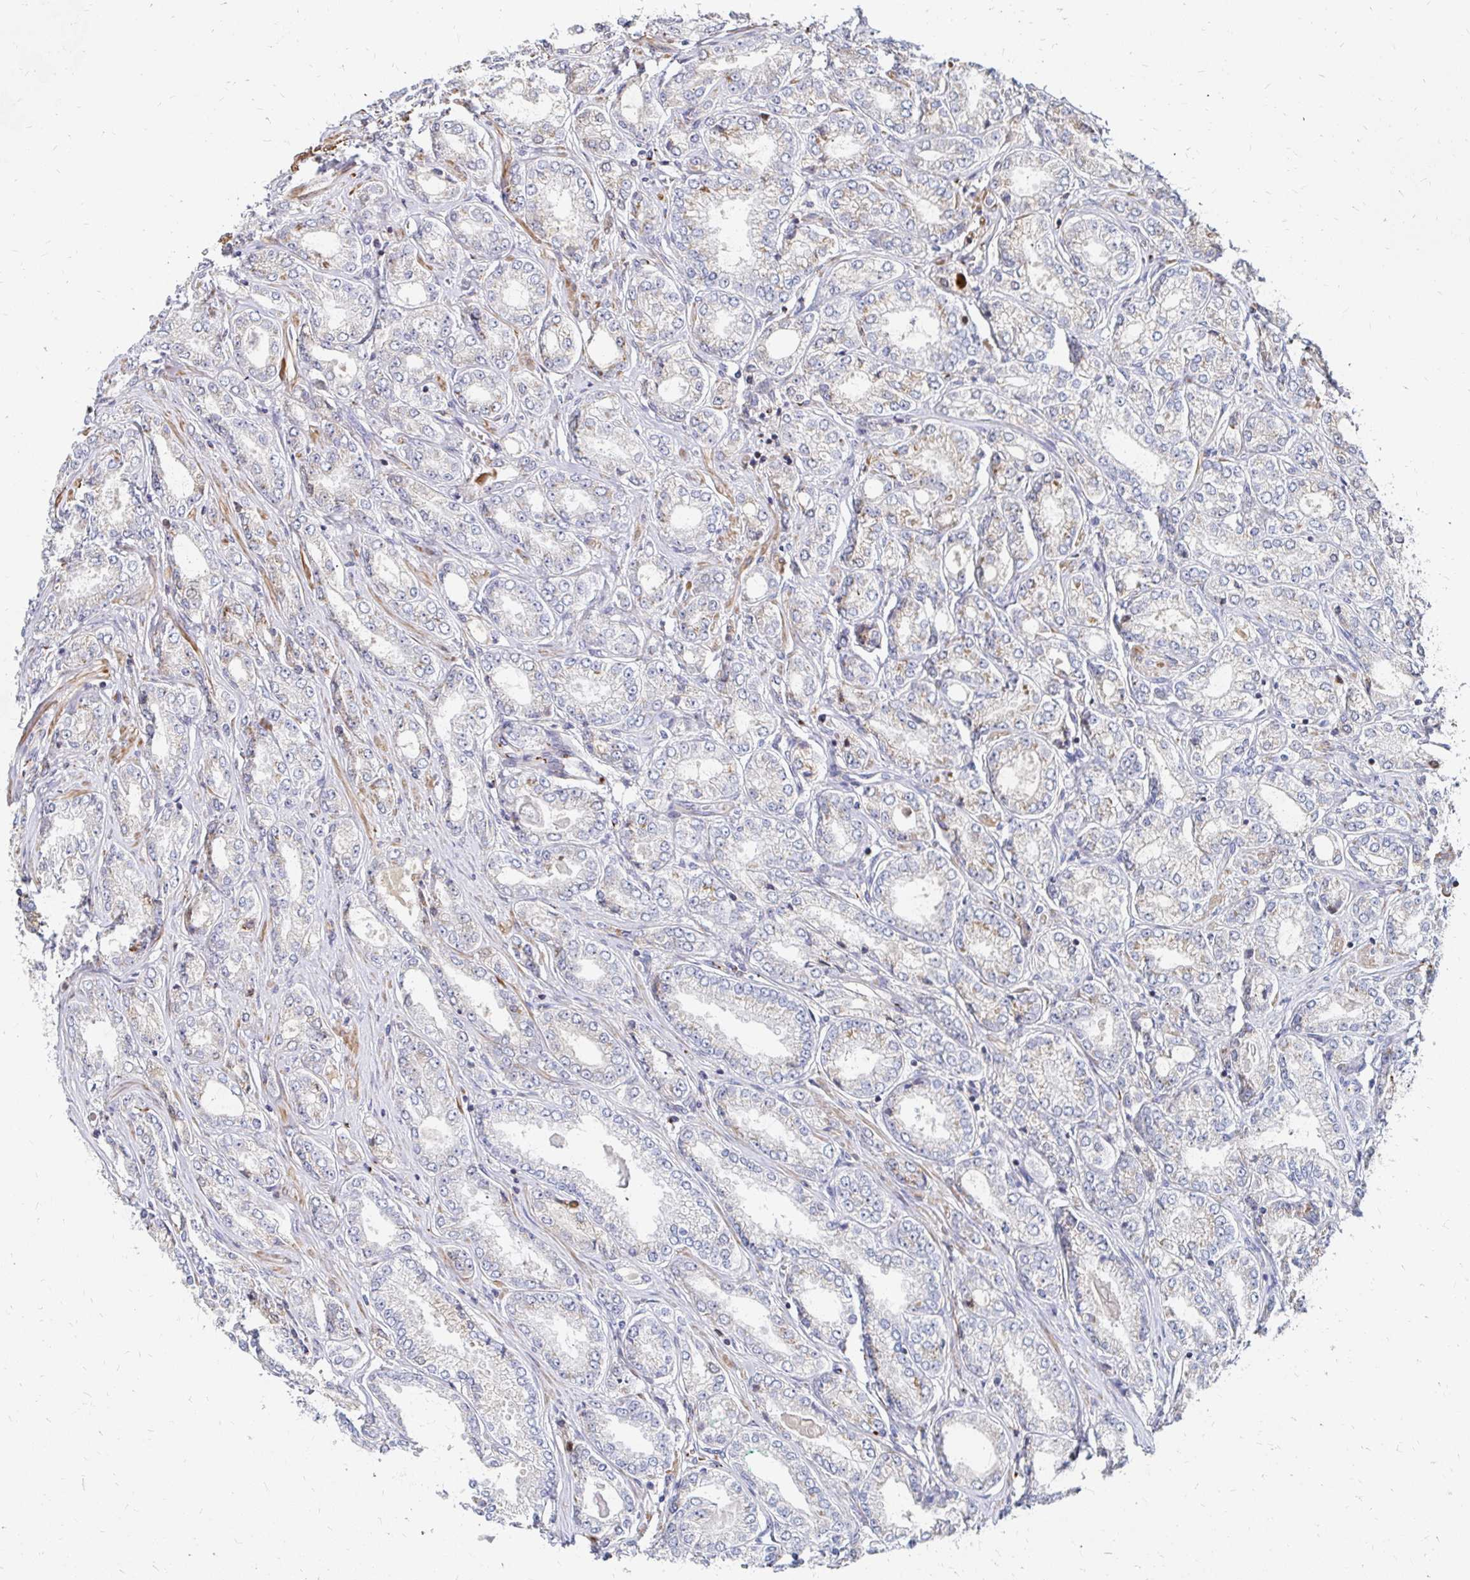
{"staining": {"intensity": "weak", "quantity": "<25%", "location": "cytoplasmic/membranous"}, "tissue": "prostate cancer", "cell_type": "Tumor cells", "image_type": "cancer", "snomed": [{"axis": "morphology", "description": "Adenocarcinoma, High grade"}, {"axis": "topography", "description": "Prostate"}], "caption": "Prostate cancer stained for a protein using immunohistochemistry demonstrates no staining tumor cells.", "gene": "MAN1A1", "patient": {"sex": "male", "age": 68}}